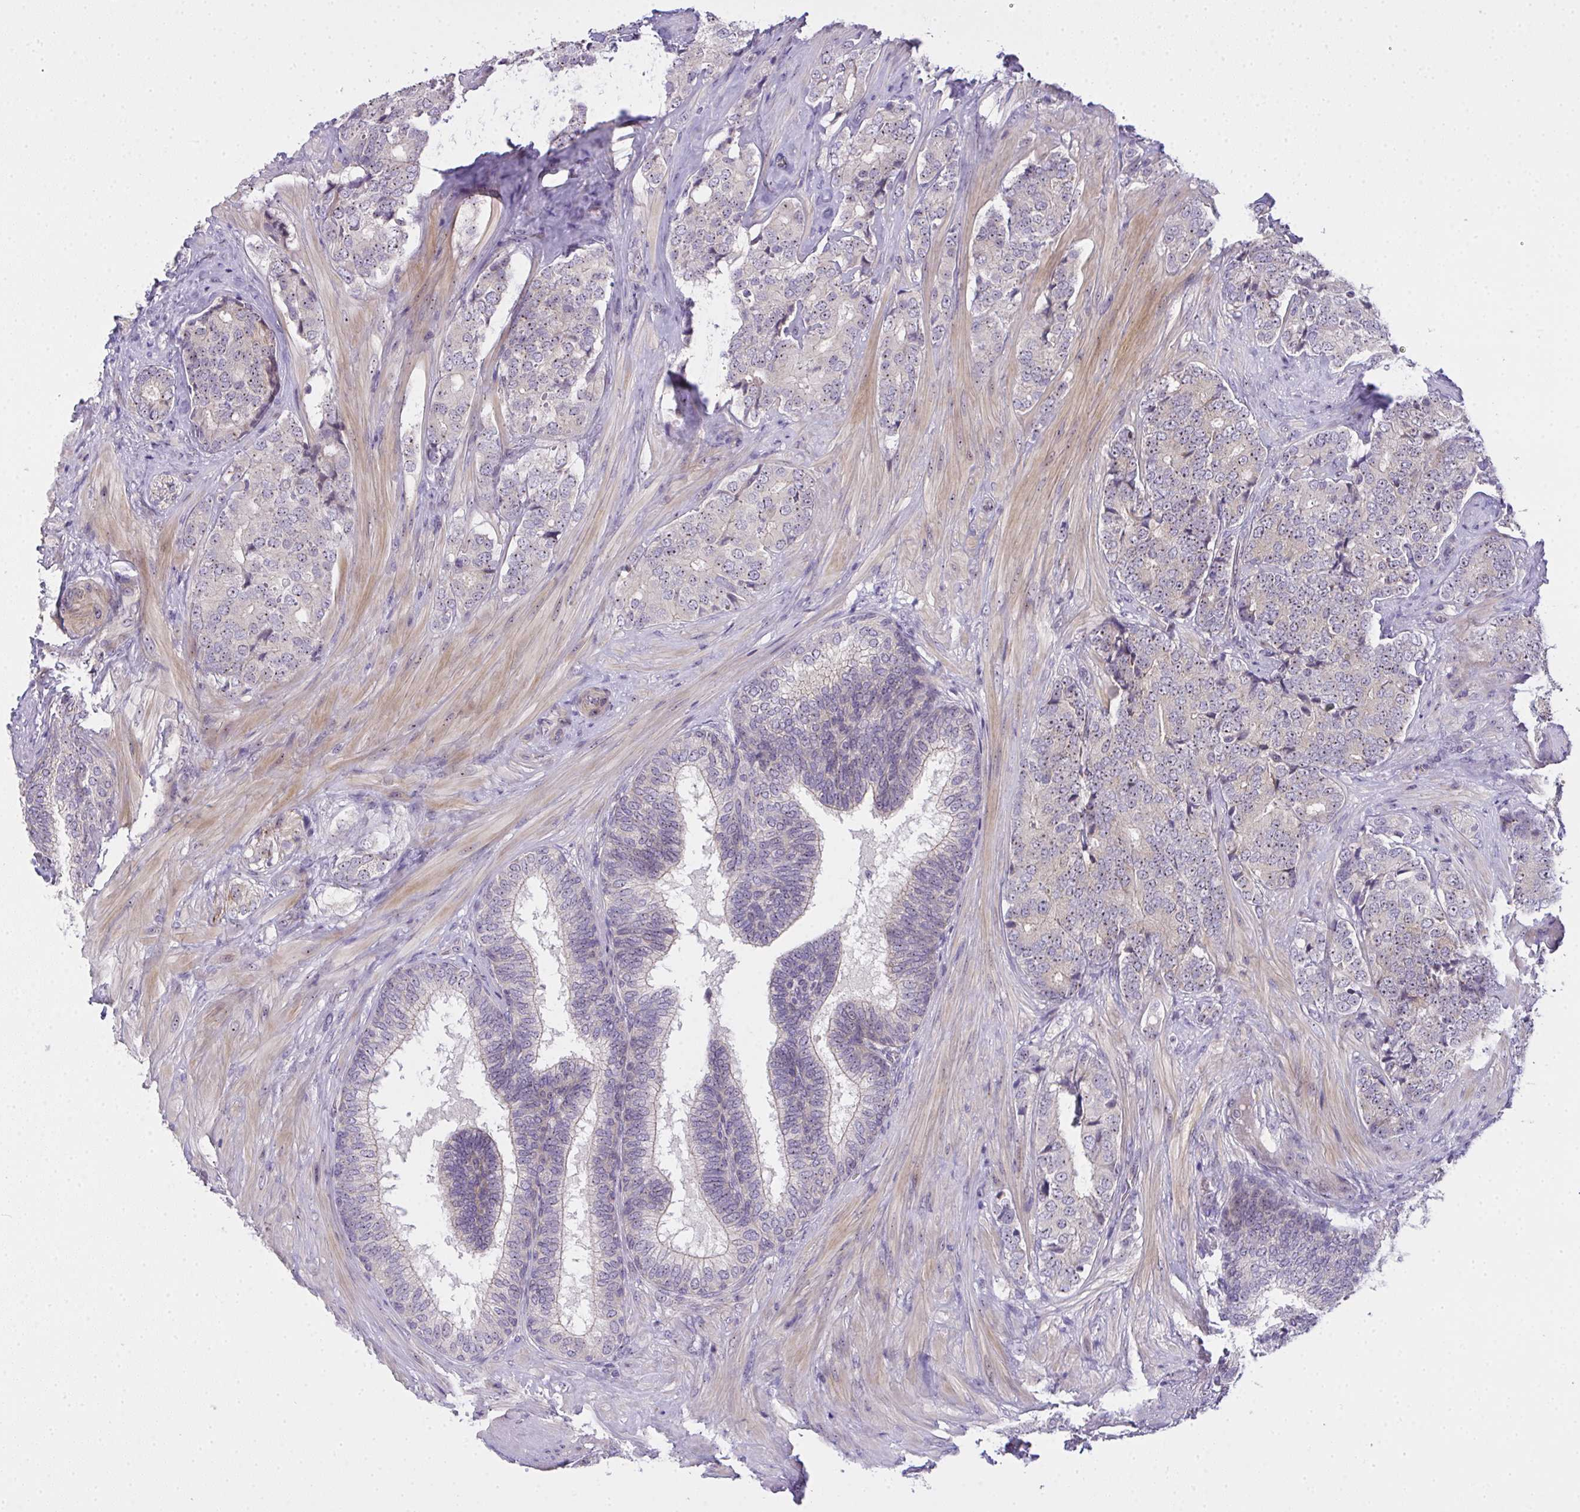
{"staining": {"intensity": "weak", "quantity": ">75%", "location": "nuclear"}, "tissue": "prostate cancer", "cell_type": "Tumor cells", "image_type": "cancer", "snomed": [{"axis": "morphology", "description": "Adenocarcinoma, High grade"}, {"axis": "topography", "description": "Prostate"}], "caption": "Protein expression analysis of prostate adenocarcinoma (high-grade) displays weak nuclear positivity in about >75% of tumor cells.", "gene": "NT5C1A", "patient": {"sex": "male", "age": 62}}